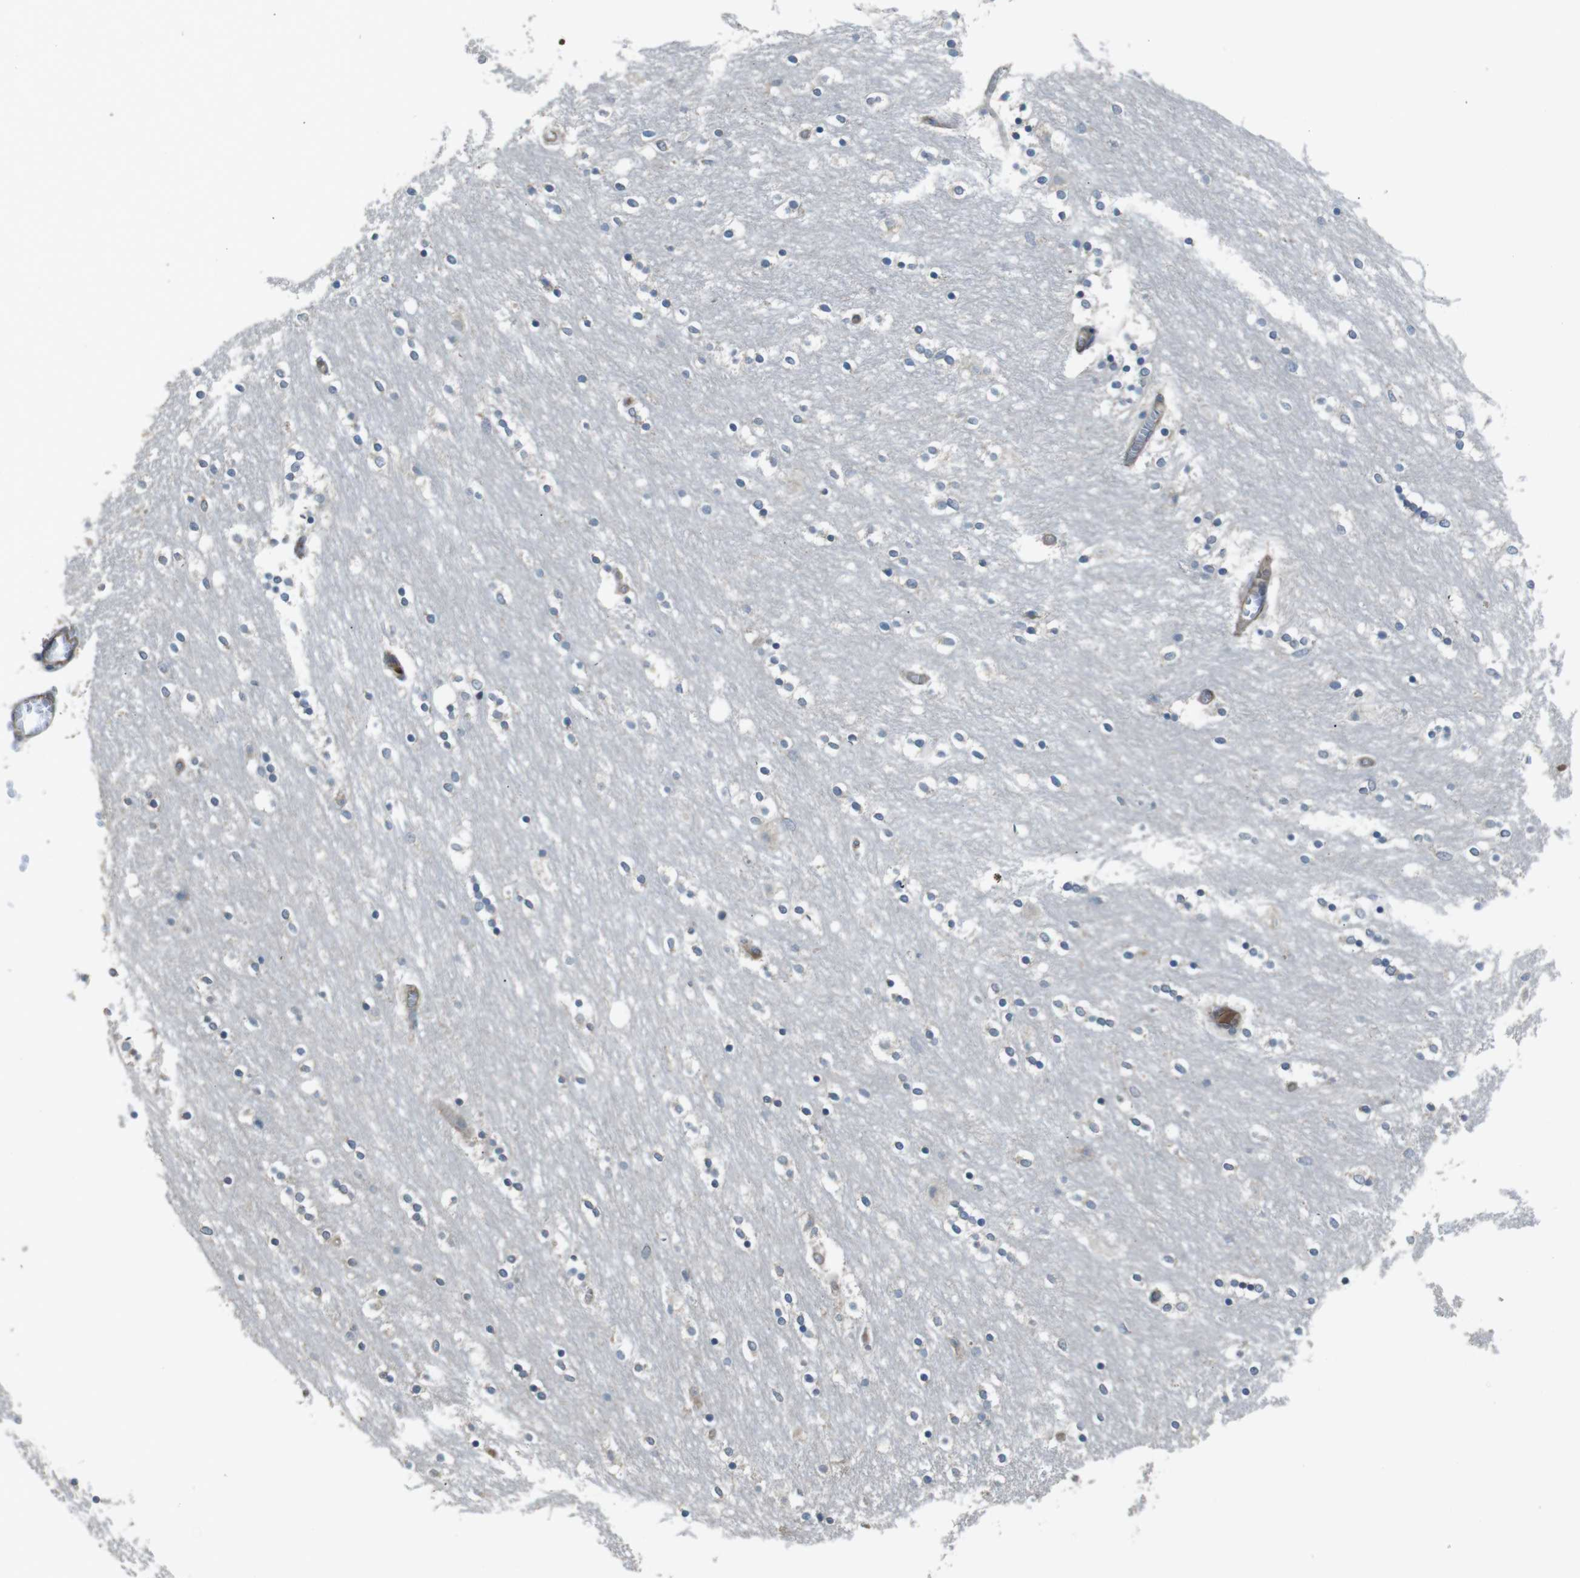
{"staining": {"intensity": "weak", "quantity": "<25%", "location": "cytoplasmic/membranous"}, "tissue": "caudate", "cell_type": "Glial cells", "image_type": "normal", "snomed": [{"axis": "morphology", "description": "Normal tissue, NOS"}, {"axis": "topography", "description": "Lateral ventricle wall"}], "caption": "This histopathology image is of unremarkable caudate stained with immunohistochemistry to label a protein in brown with the nuclei are counter-stained blue. There is no positivity in glial cells.", "gene": "FUT2", "patient": {"sex": "female", "age": 54}}